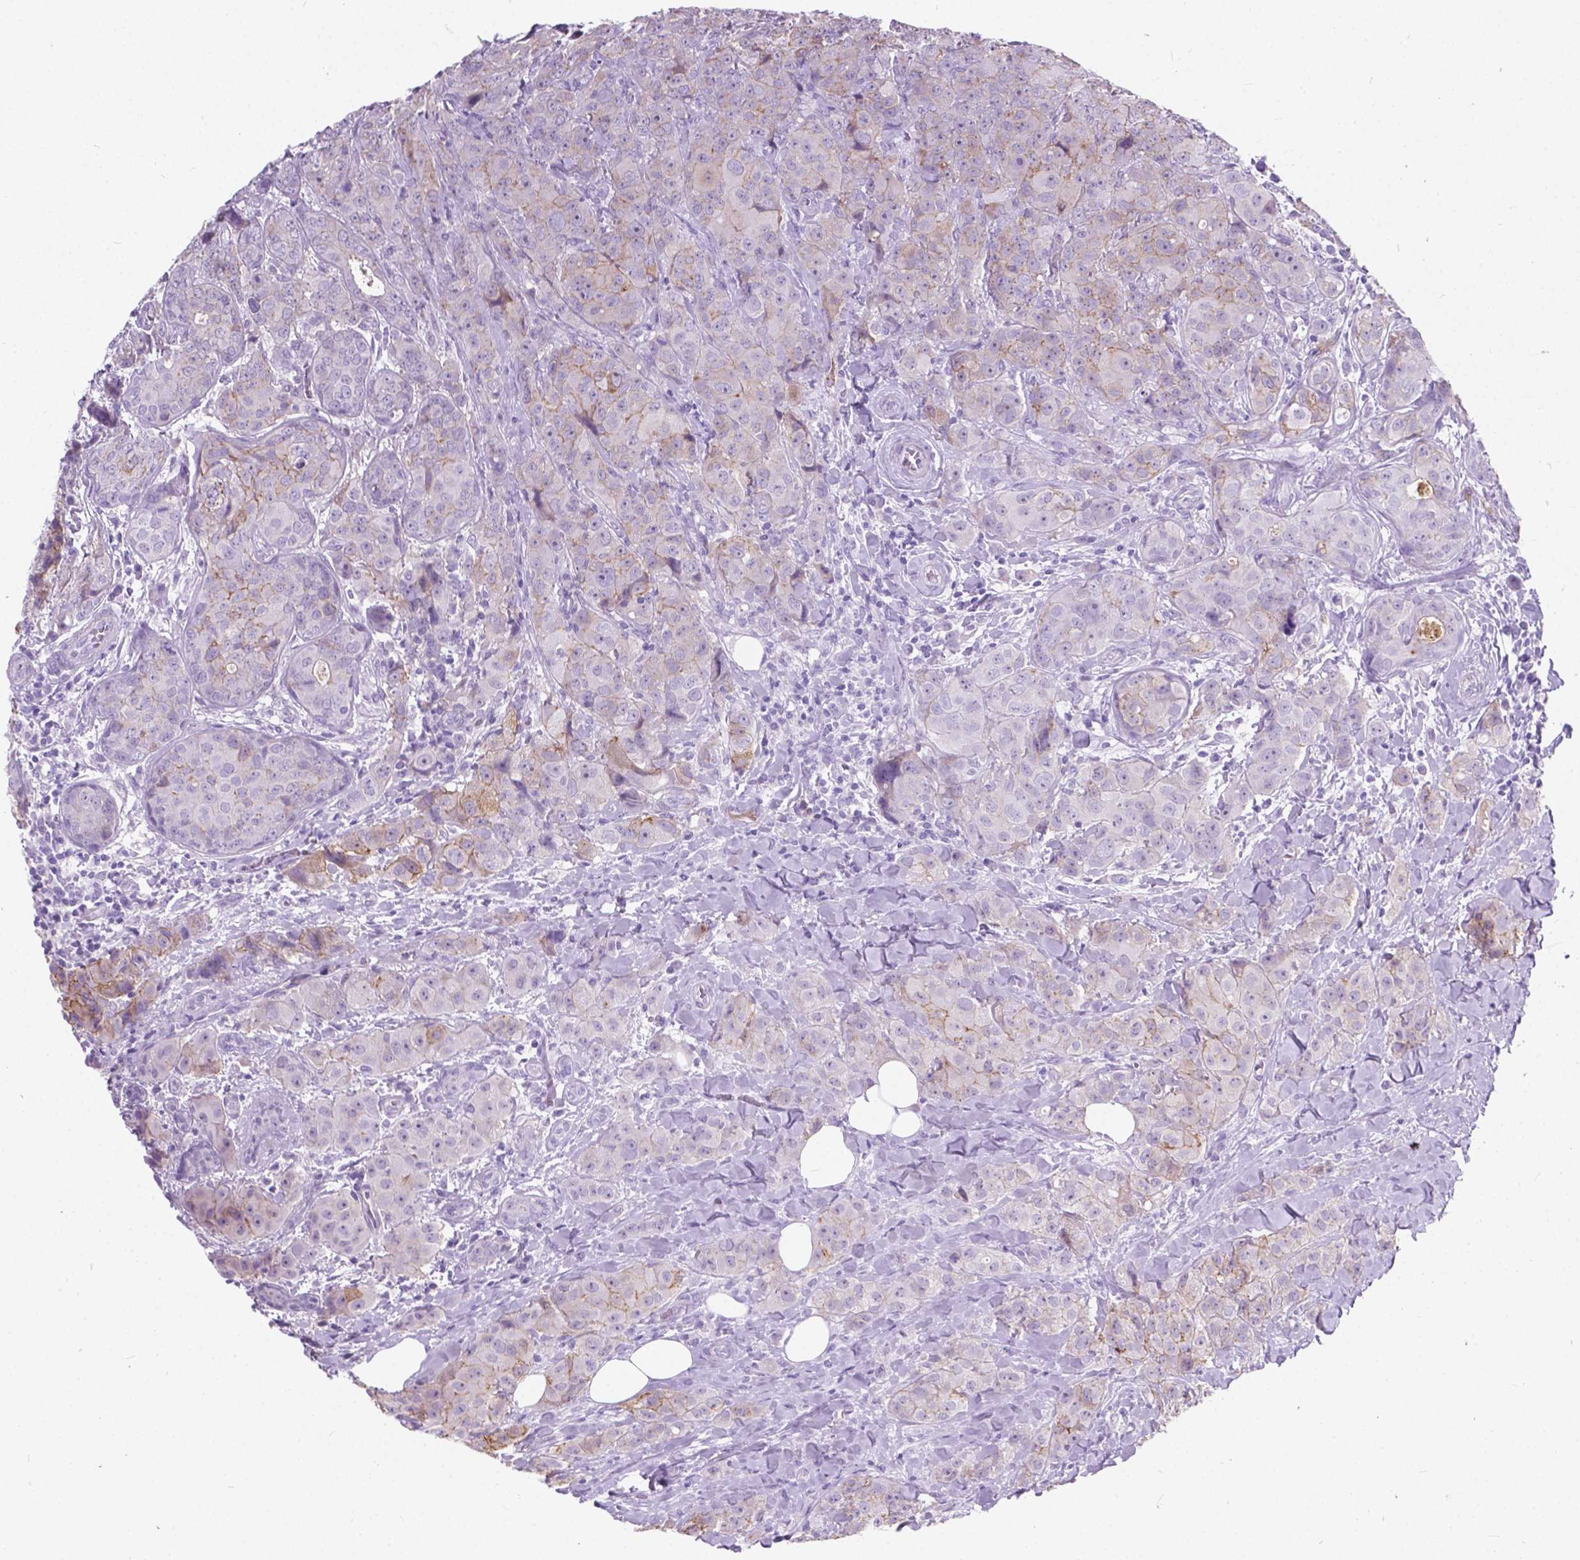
{"staining": {"intensity": "weak", "quantity": "<25%", "location": "cytoplasmic/membranous"}, "tissue": "breast cancer", "cell_type": "Tumor cells", "image_type": "cancer", "snomed": [{"axis": "morphology", "description": "Duct carcinoma"}, {"axis": "topography", "description": "Breast"}], "caption": "This is an IHC photomicrograph of breast invasive ductal carcinoma. There is no staining in tumor cells.", "gene": "KIAA0040", "patient": {"sex": "female", "age": 43}}